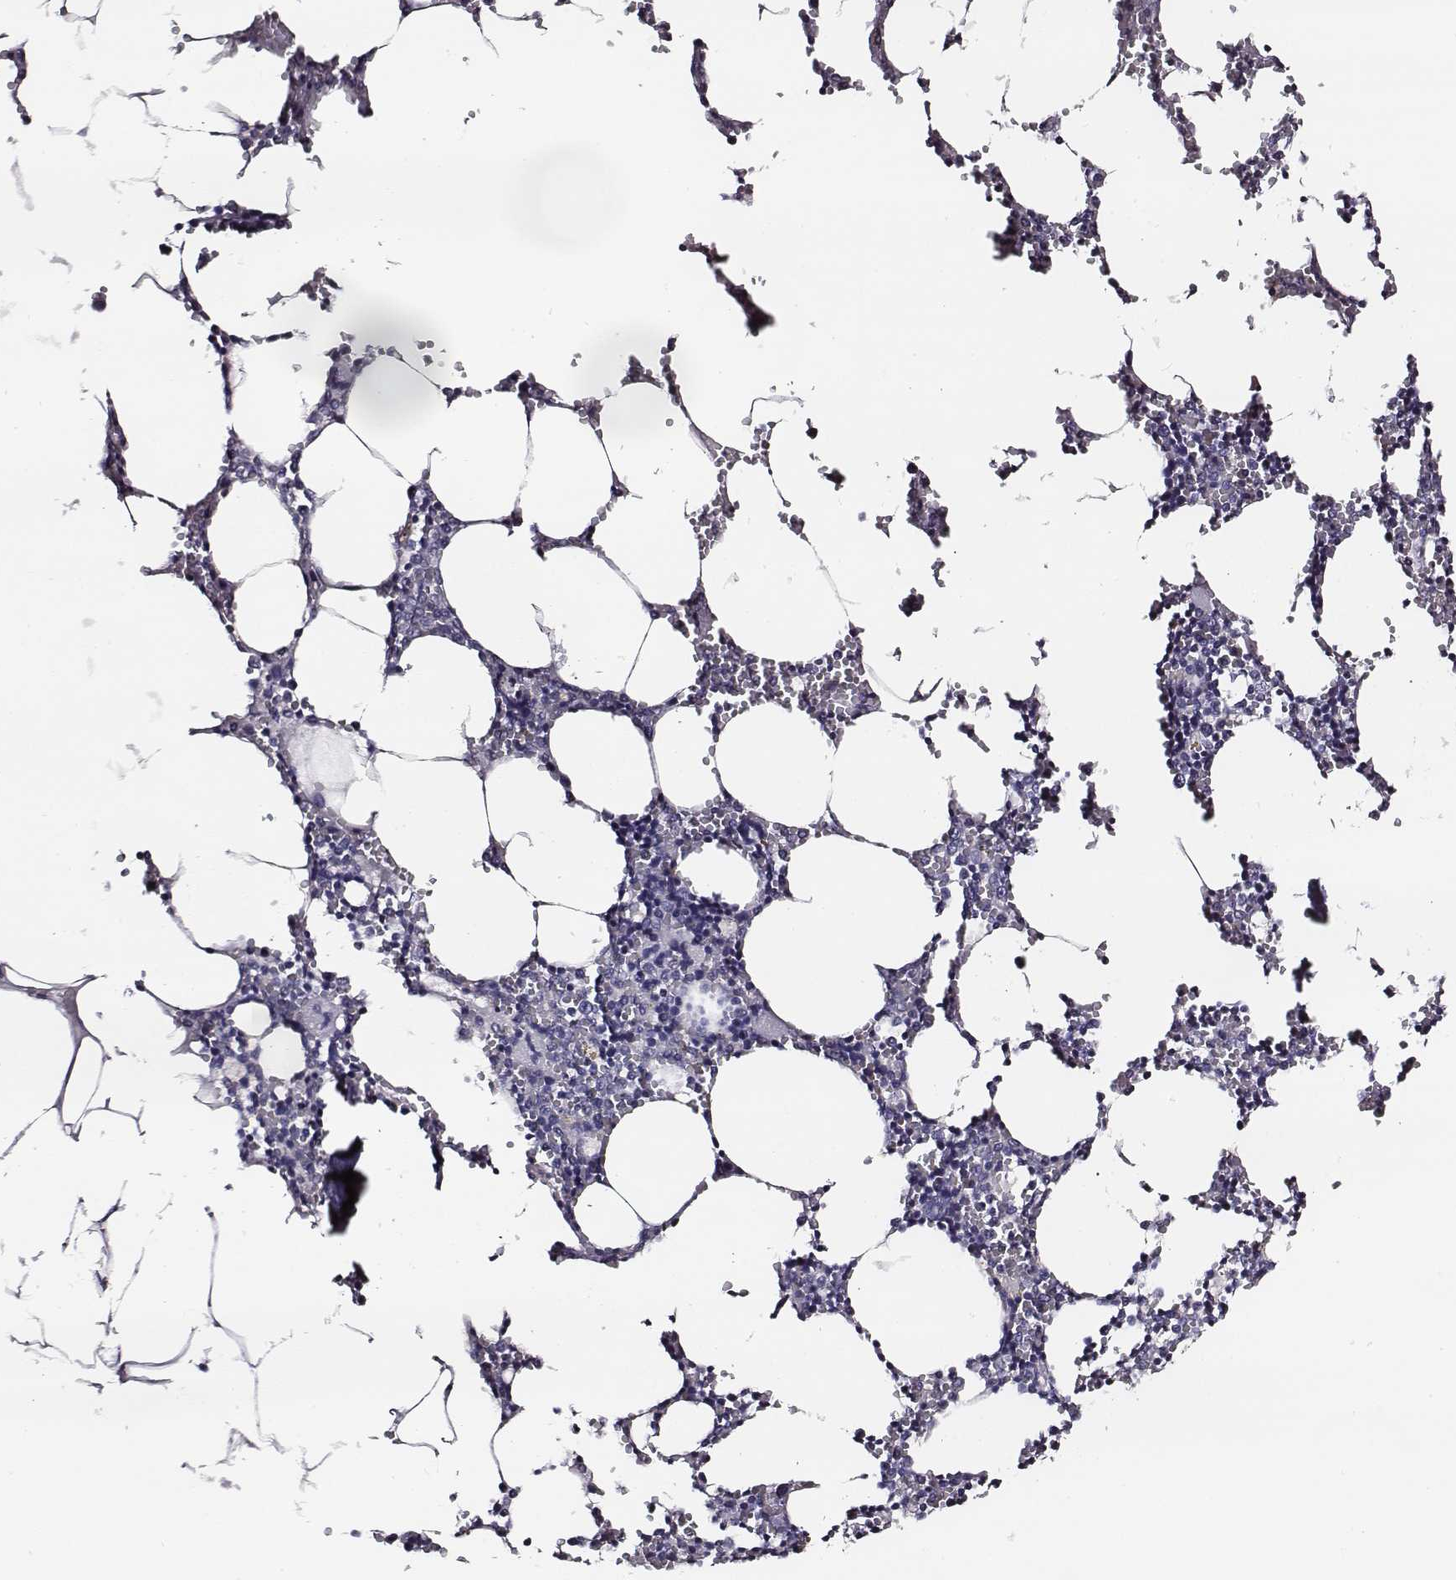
{"staining": {"intensity": "negative", "quantity": "none", "location": "none"}, "tissue": "bone marrow", "cell_type": "Hematopoietic cells", "image_type": "normal", "snomed": [{"axis": "morphology", "description": "Normal tissue, NOS"}, {"axis": "topography", "description": "Bone marrow"}], "caption": "This is an IHC image of unremarkable bone marrow. There is no expression in hematopoietic cells.", "gene": "AADAT", "patient": {"sex": "male", "age": 54}}